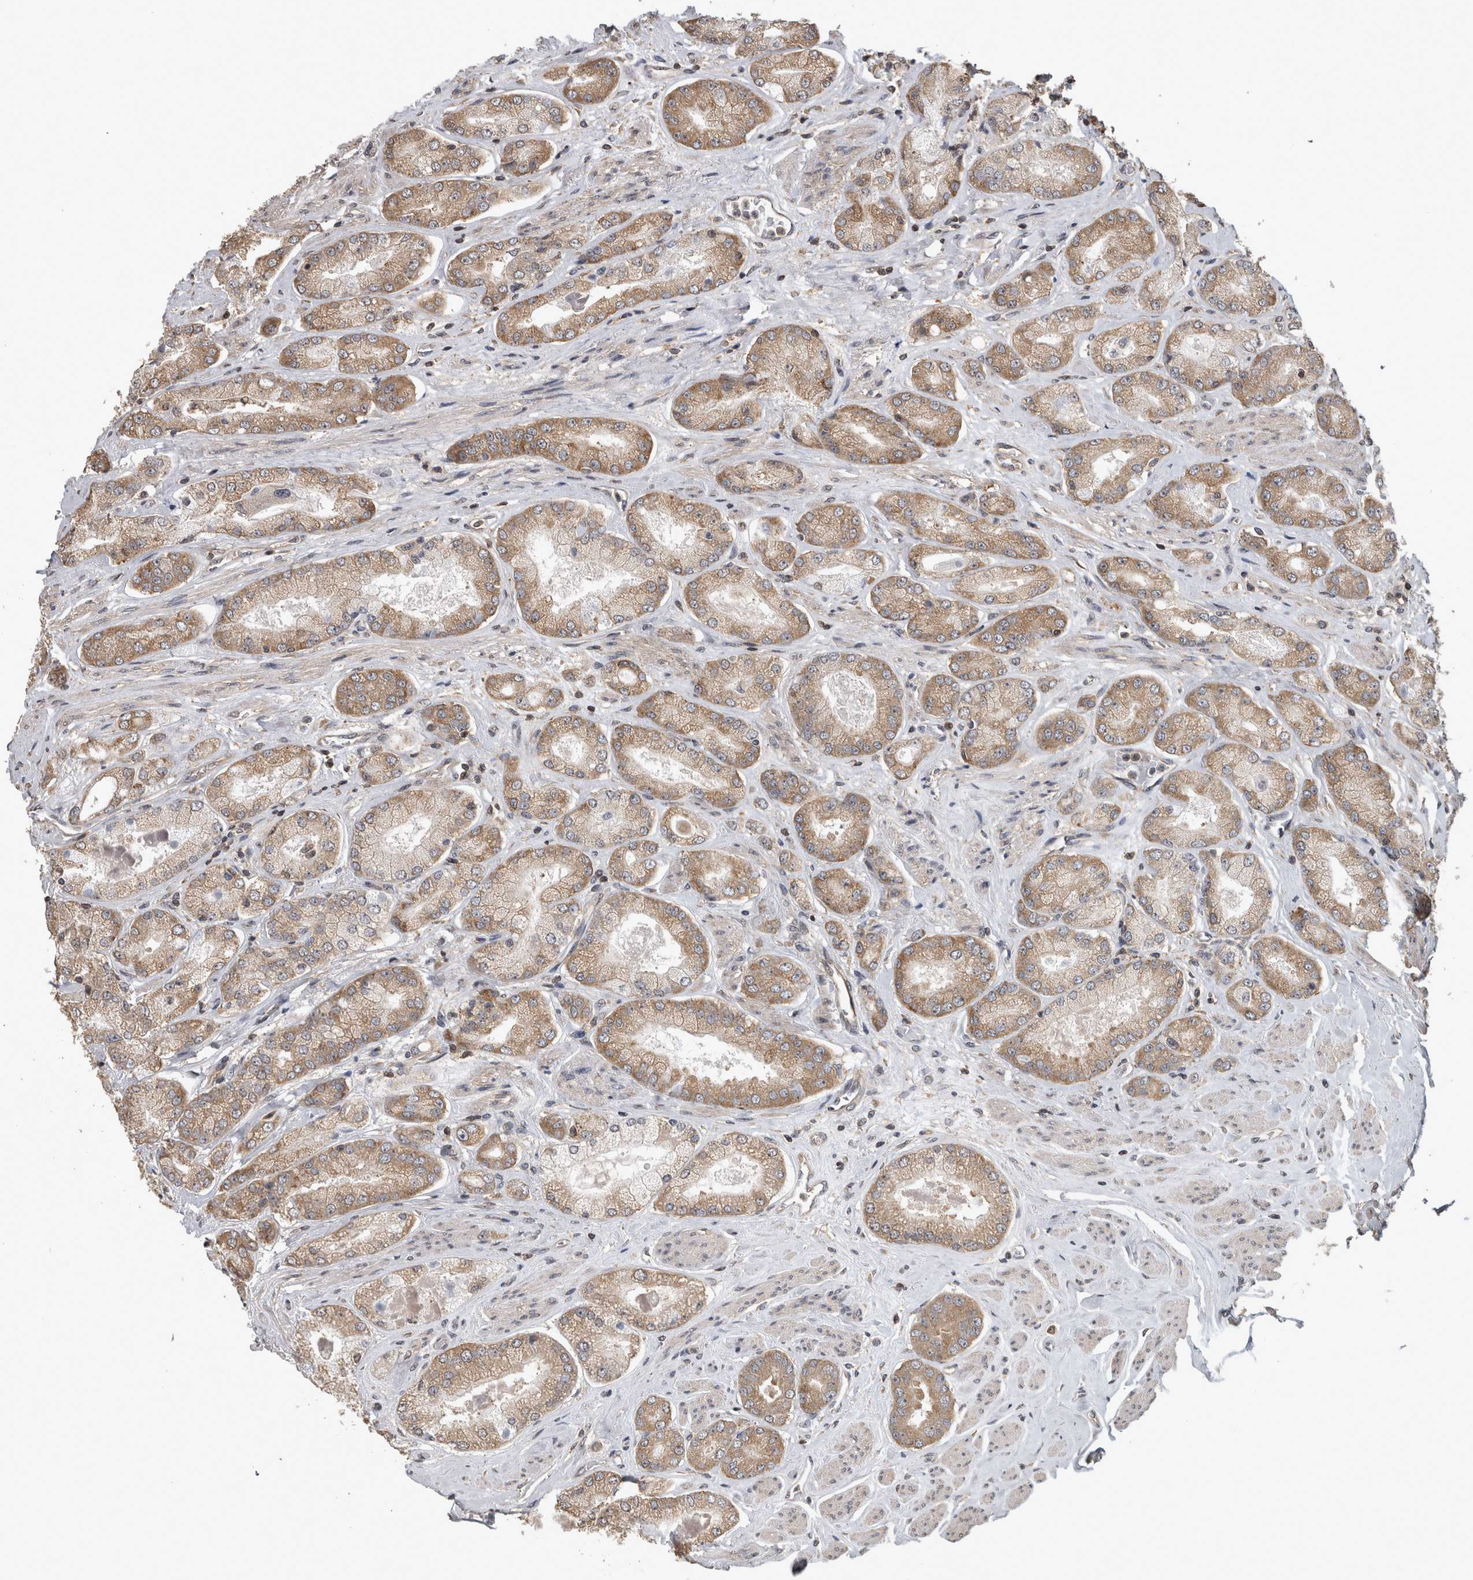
{"staining": {"intensity": "moderate", "quantity": ">75%", "location": "cytoplasmic/membranous"}, "tissue": "prostate cancer", "cell_type": "Tumor cells", "image_type": "cancer", "snomed": [{"axis": "morphology", "description": "Adenocarcinoma, High grade"}, {"axis": "topography", "description": "Prostate"}], "caption": "IHC micrograph of neoplastic tissue: prostate high-grade adenocarcinoma stained using immunohistochemistry (IHC) displays medium levels of moderate protein expression localized specifically in the cytoplasmic/membranous of tumor cells, appearing as a cytoplasmic/membranous brown color.", "gene": "ATXN2", "patient": {"sex": "male", "age": 58}}